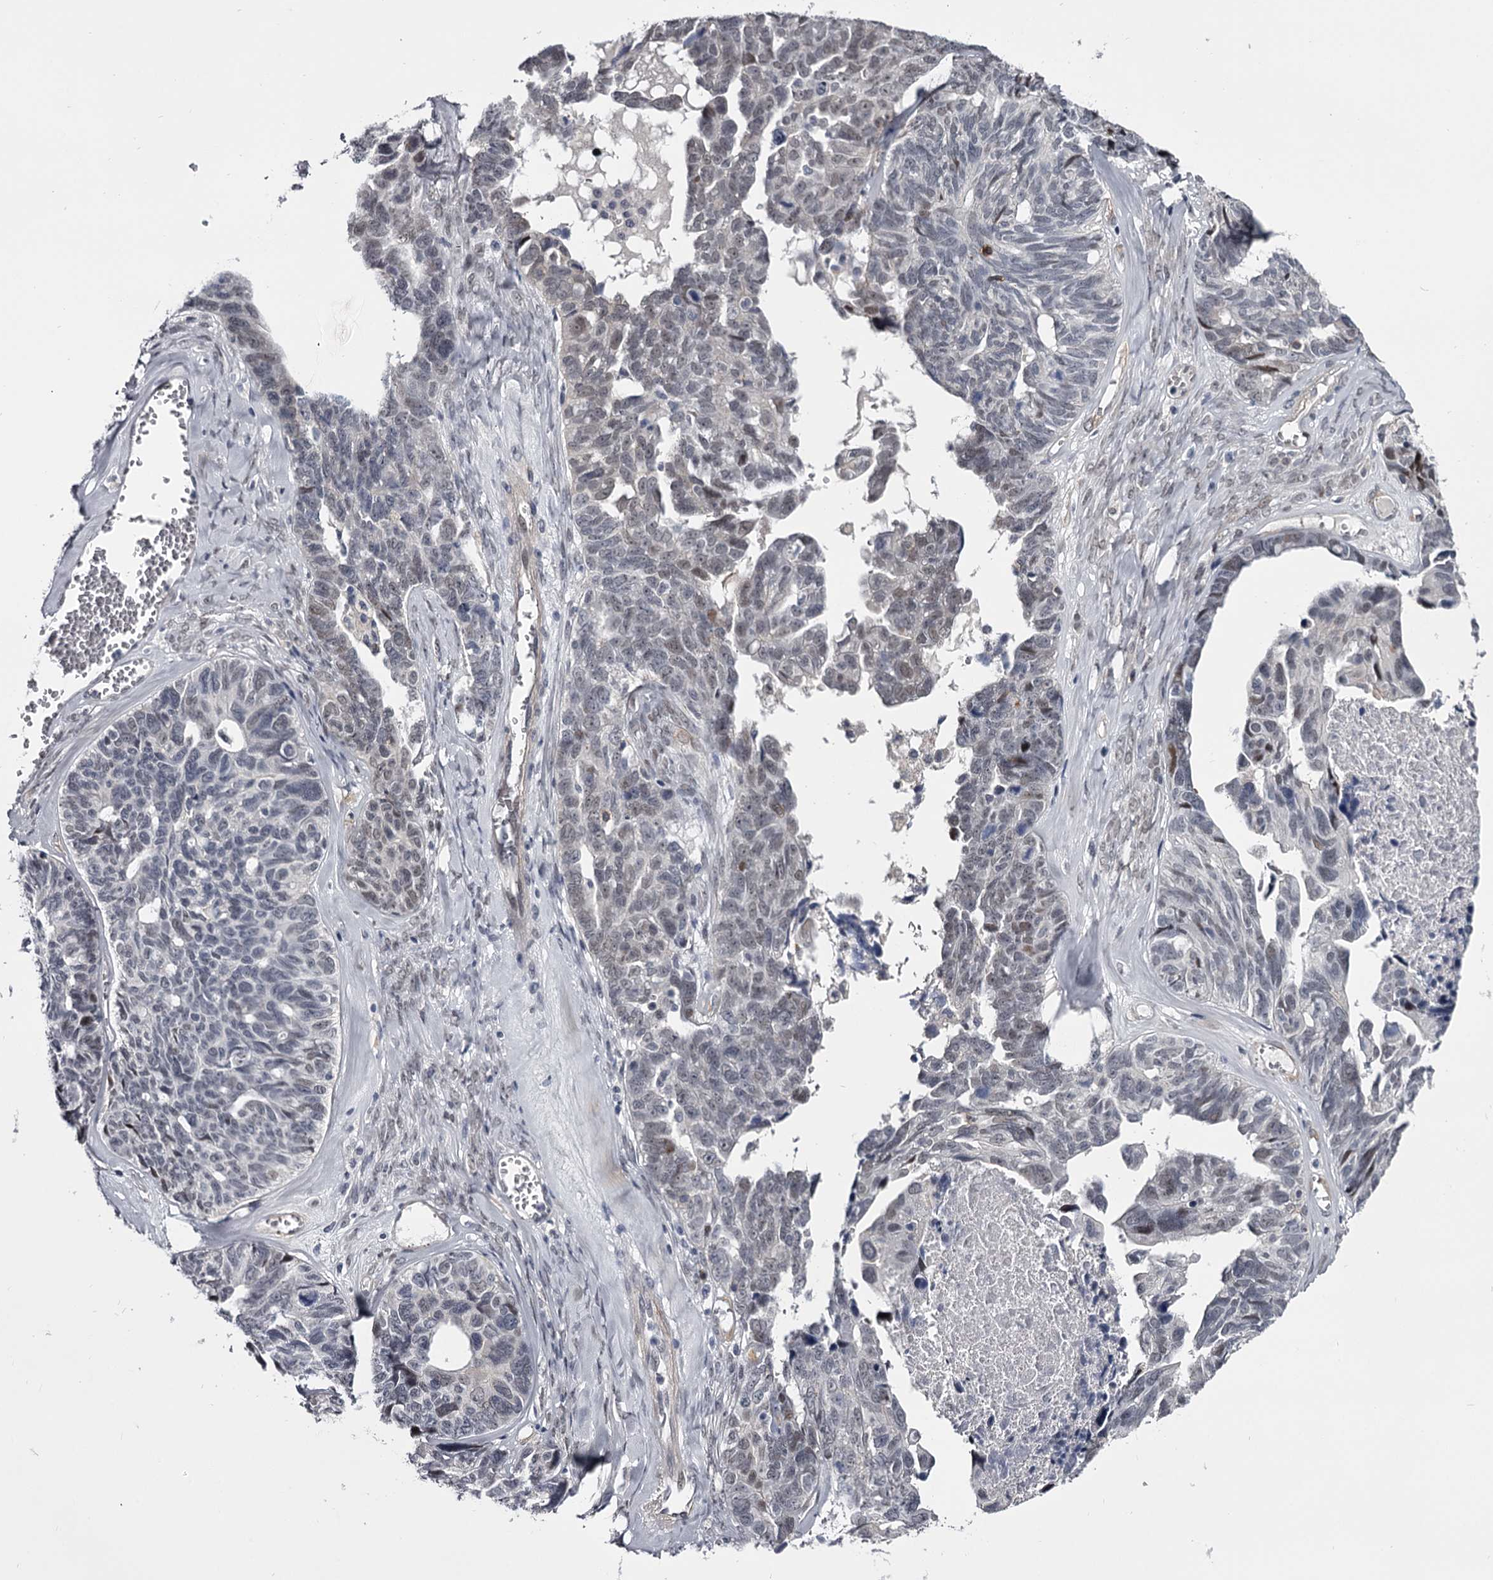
{"staining": {"intensity": "negative", "quantity": "none", "location": "none"}, "tissue": "ovarian cancer", "cell_type": "Tumor cells", "image_type": "cancer", "snomed": [{"axis": "morphology", "description": "Cystadenocarcinoma, serous, NOS"}, {"axis": "topography", "description": "Ovary"}], "caption": "Immunohistochemistry of serous cystadenocarcinoma (ovarian) displays no staining in tumor cells.", "gene": "OVOL2", "patient": {"sex": "female", "age": 79}}